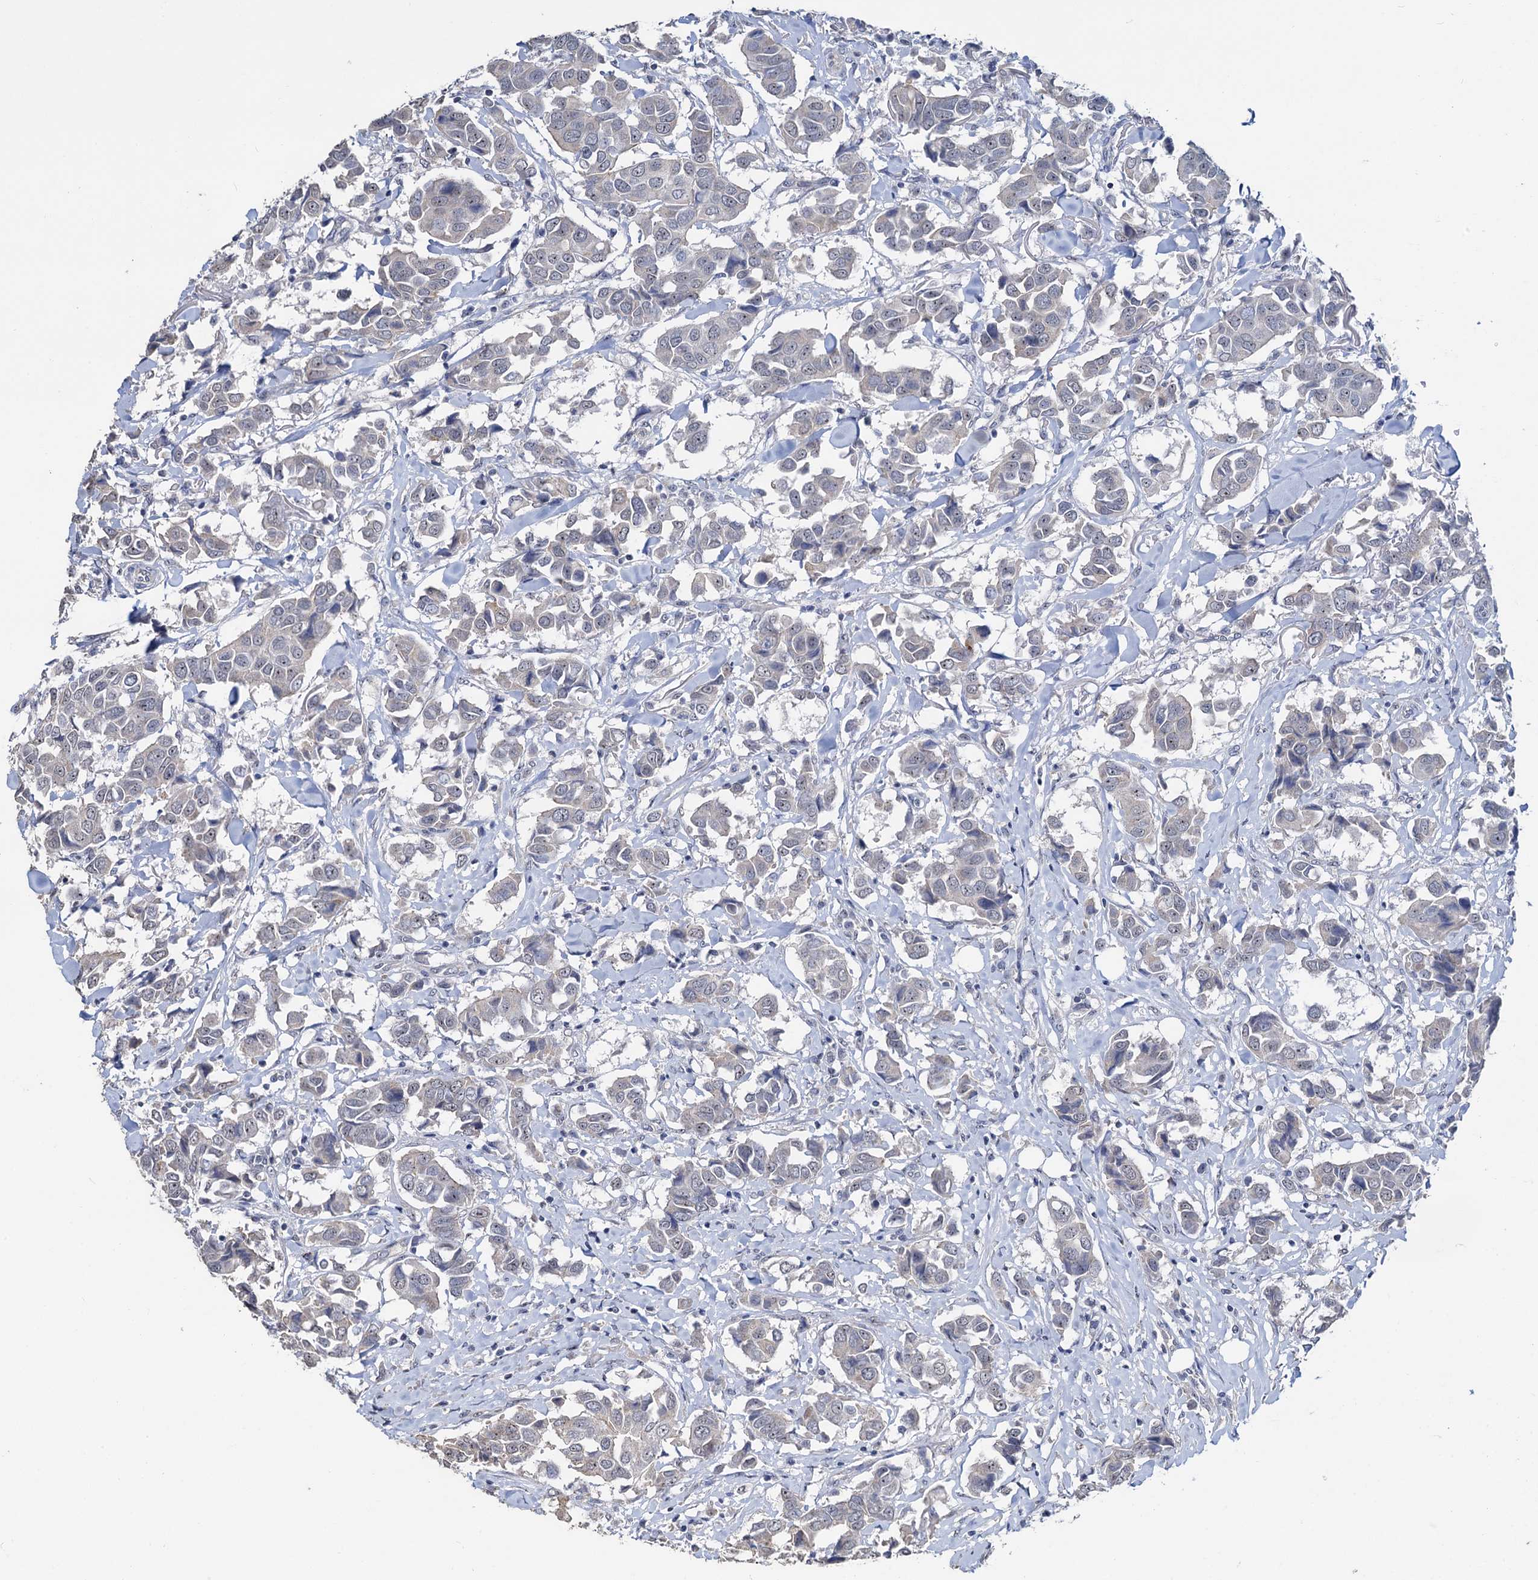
{"staining": {"intensity": "negative", "quantity": "none", "location": "none"}, "tissue": "breast cancer", "cell_type": "Tumor cells", "image_type": "cancer", "snomed": [{"axis": "morphology", "description": "Duct carcinoma"}, {"axis": "topography", "description": "Breast"}], "caption": "Human infiltrating ductal carcinoma (breast) stained for a protein using immunohistochemistry exhibits no positivity in tumor cells.", "gene": "C2CD3", "patient": {"sex": "female", "age": 80}}